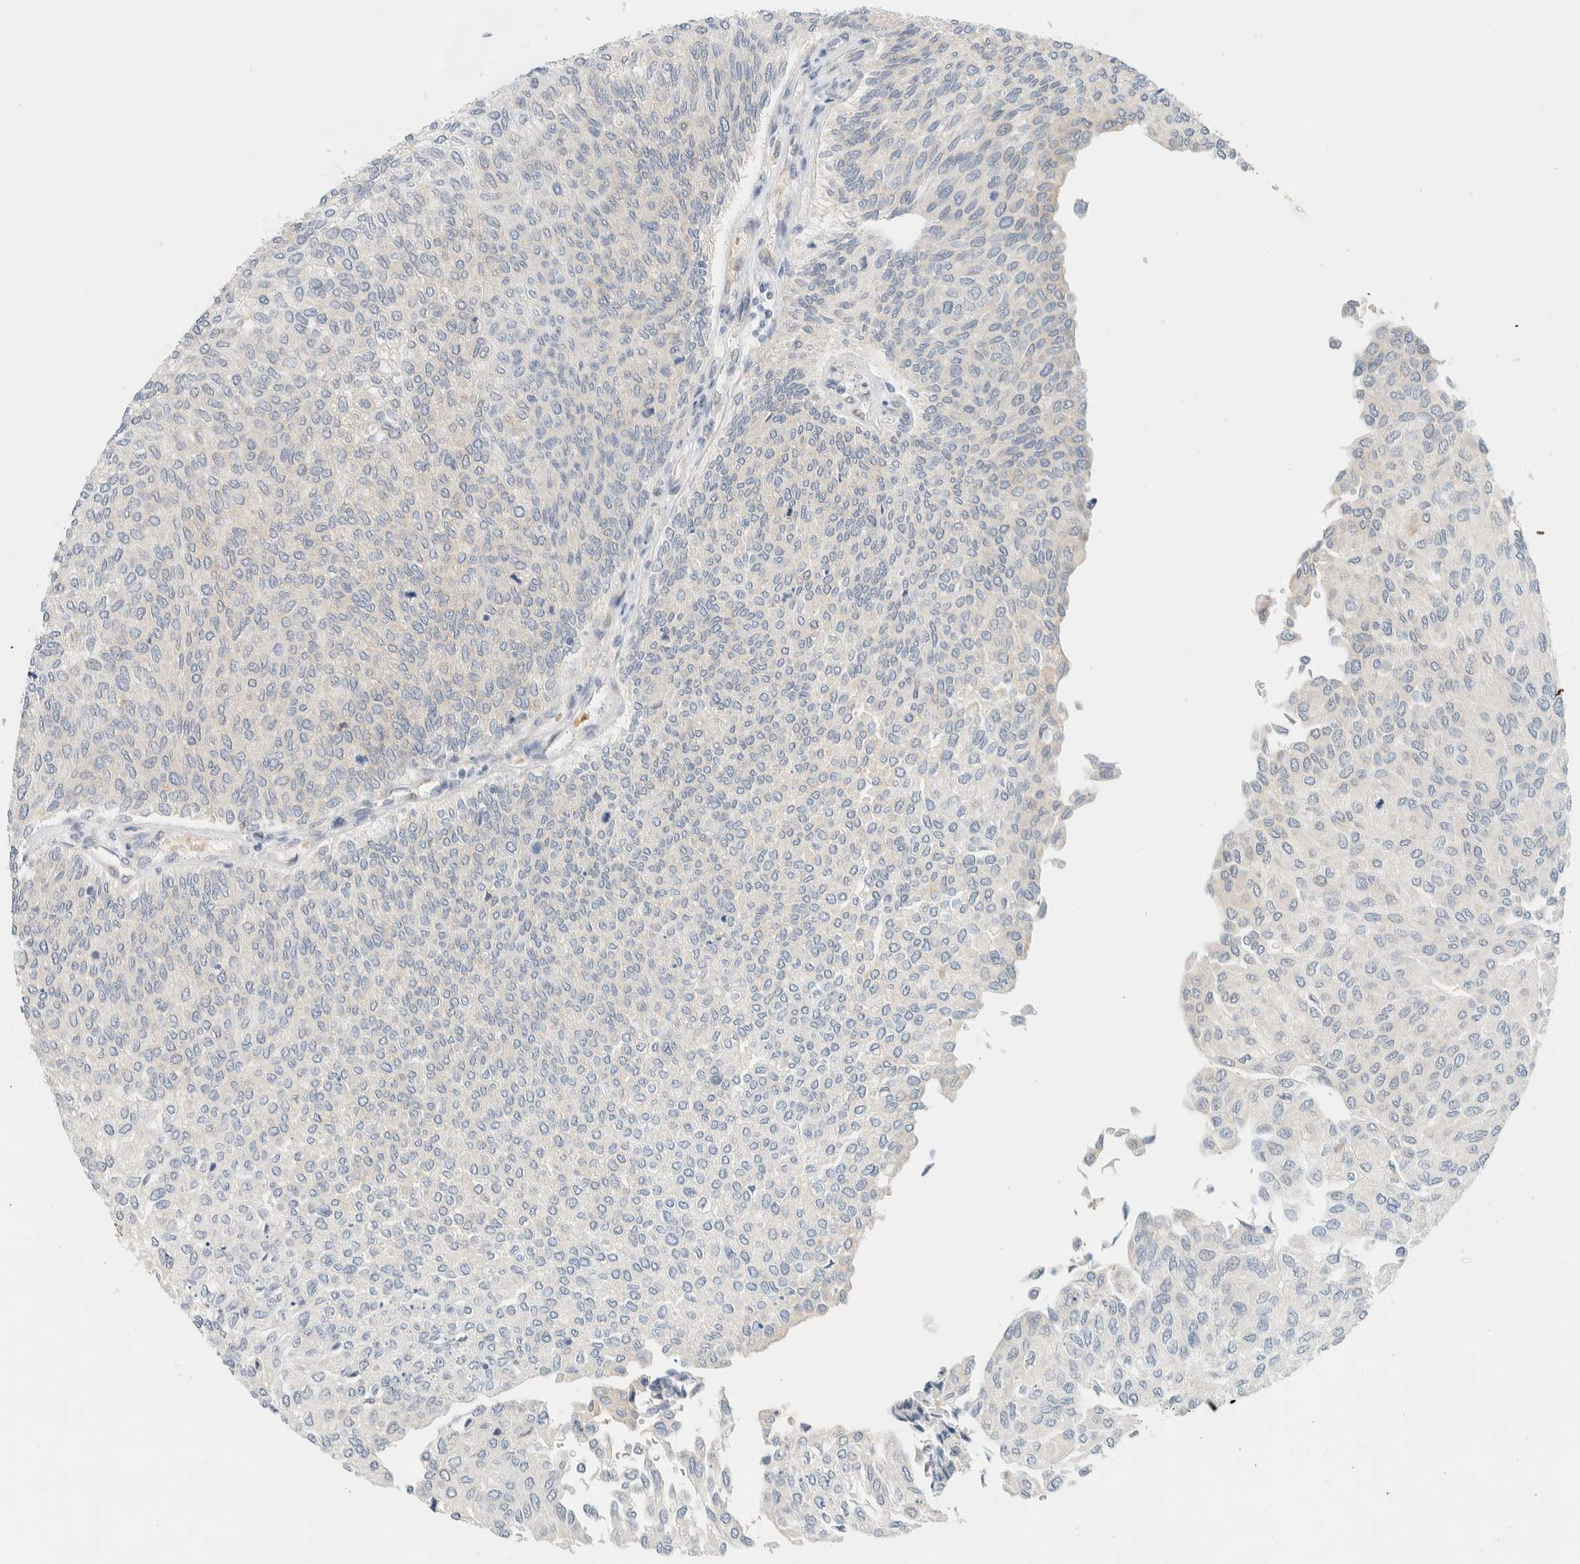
{"staining": {"intensity": "moderate", "quantity": "<25%", "location": "cytoplasmic/membranous"}, "tissue": "urothelial cancer", "cell_type": "Tumor cells", "image_type": "cancer", "snomed": [{"axis": "morphology", "description": "Urothelial carcinoma, Low grade"}, {"axis": "topography", "description": "Urinary bladder"}], "caption": "Urothelial carcinoma (low-grade) stained for a protein (brown) demonstrates moderate cytoplasmic/membranous positive positivity in about <25% of tumor cells.", "gene": "SUMF2", "patient": {"sex": "female", "age": 79}}